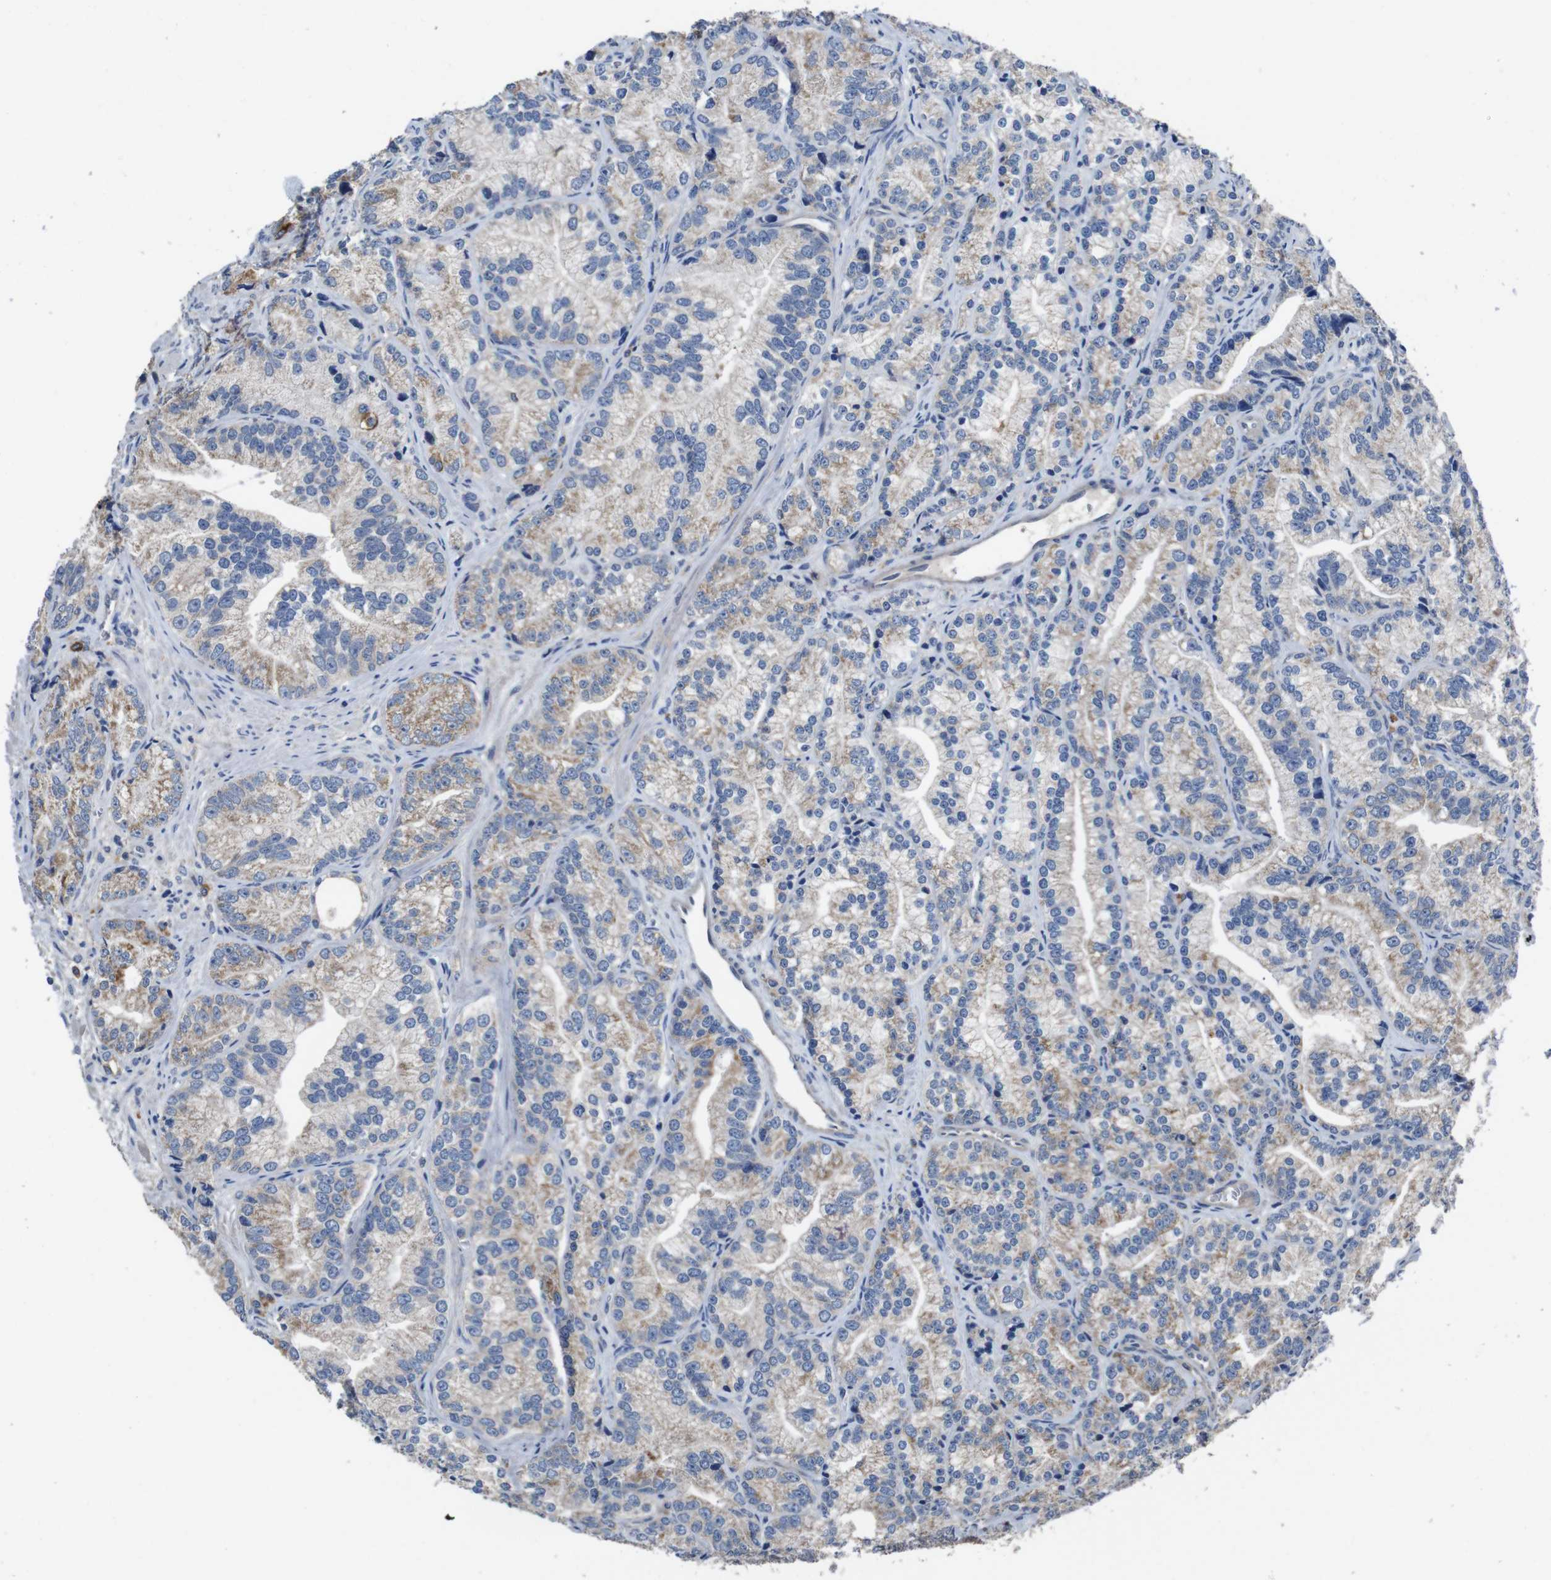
{"staining": {"intensity": "weak", "quantity": "25%-75%", "location": "cytoplasmic/membranous"}, "tissue": "prostate cancer", "cell_type": "Tumor cells", "image_type": "cancer", "snomed": [{"axis": "morphology", "description": "Adenocarcinoma, Low grade"}, {"axis": "topography", "description": "Prostate"}], "caption": "Protein expression analysis of human prostate cancer (adenocarcinoma (low-grade)) reveals weak cytoplasmic/membranous positivity in about 25%-75% of tumor cells.", "gene": "GLIPR1", "patient": {"sex": "male", "age": 89}}